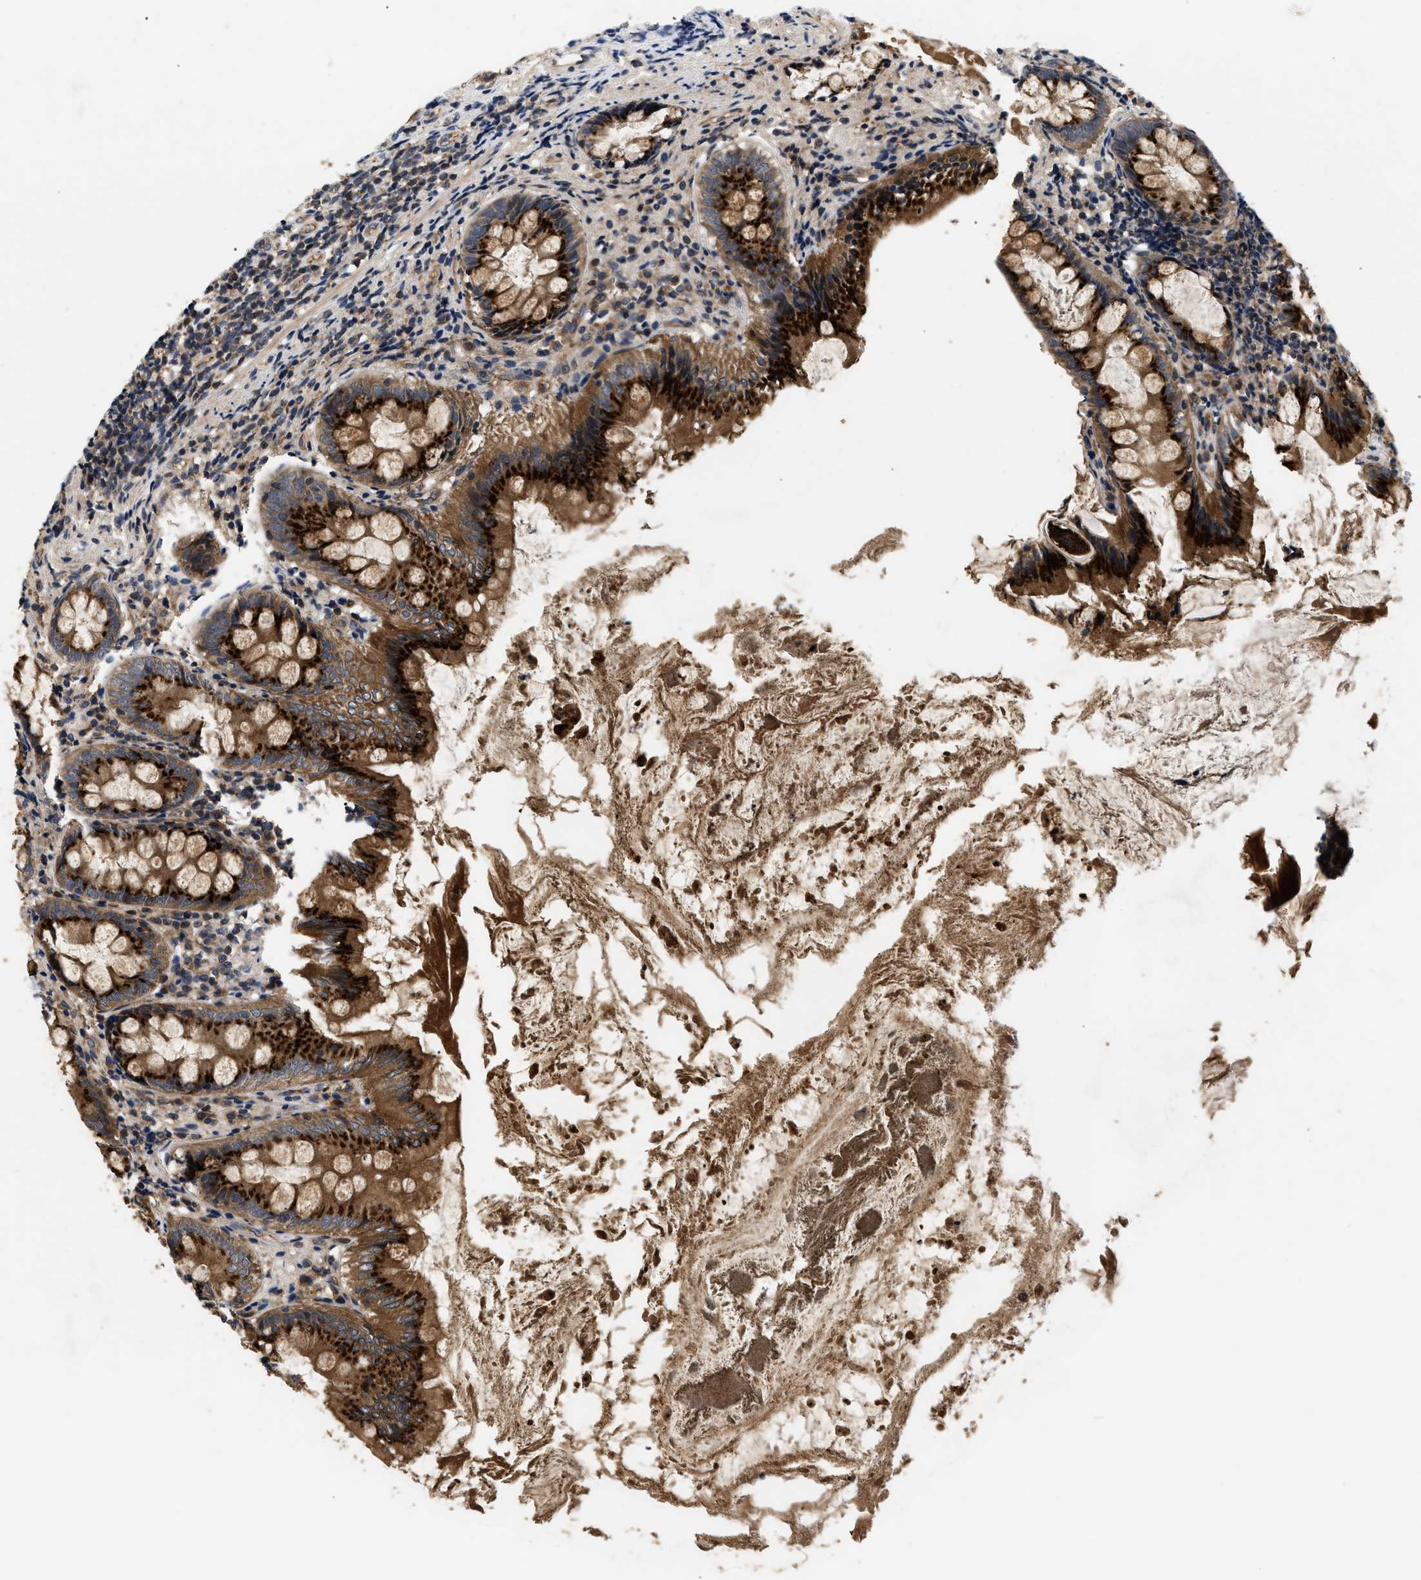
{"staining": {"intensity": "strong", "quantity": ">75%", "location": "cytoplasmic/membranous"}, "tissue": "appendix", "cell_type": "Glandular cells", "image_type": "normal", "snomed": [{"axis": "morphology", "description": "Normal tissue, NOS"}, {"axis": "topography", "description": "Appendix"}], "caption": "Immunohistochemistry of benign appendix exhibits high levels of strong cytoplasmic/membranous expression in about >75% of glandular cells.", "gene": "HMGCR", "patient": {"sex": "female", "age": 77}}